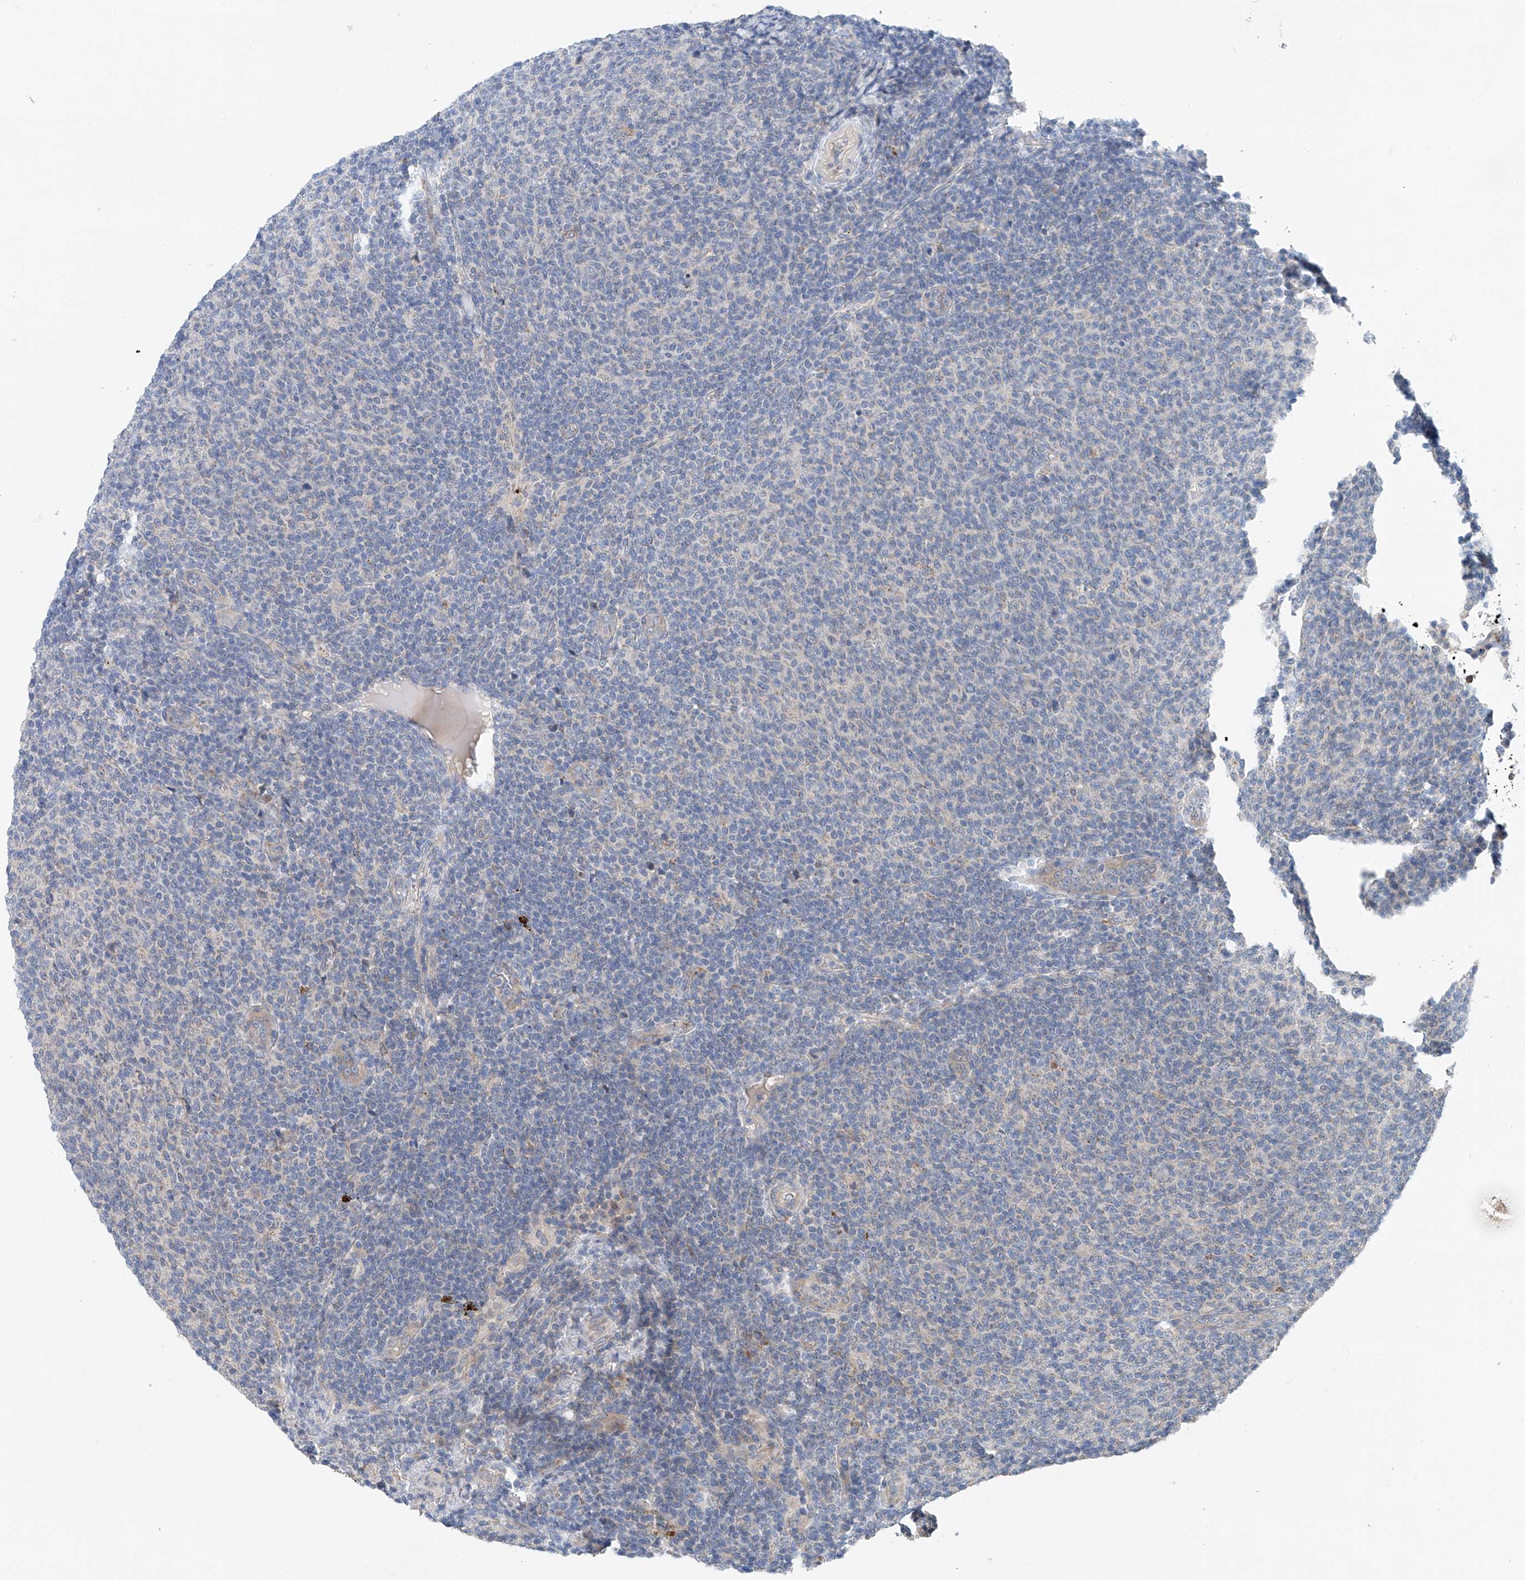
{"staining": {"intensity": "negative", "quantity": "none", "location": "none"}, "tissue": "lymphoma", "cell_type": "Tumor cells", "image_type": "cancer", "snomed": [{"axis": "morphology", "description": "Malignant lymphoma, non-Hodgkin's type, Low grade"}, {"axis": "topography", "description": "Lymph node"}], "caption": "Protein analysis of lymphoma reveals no significant expression in tumor cells.", "gene": "CEP85L", "patient": {"sex": "male", "age": 66}}